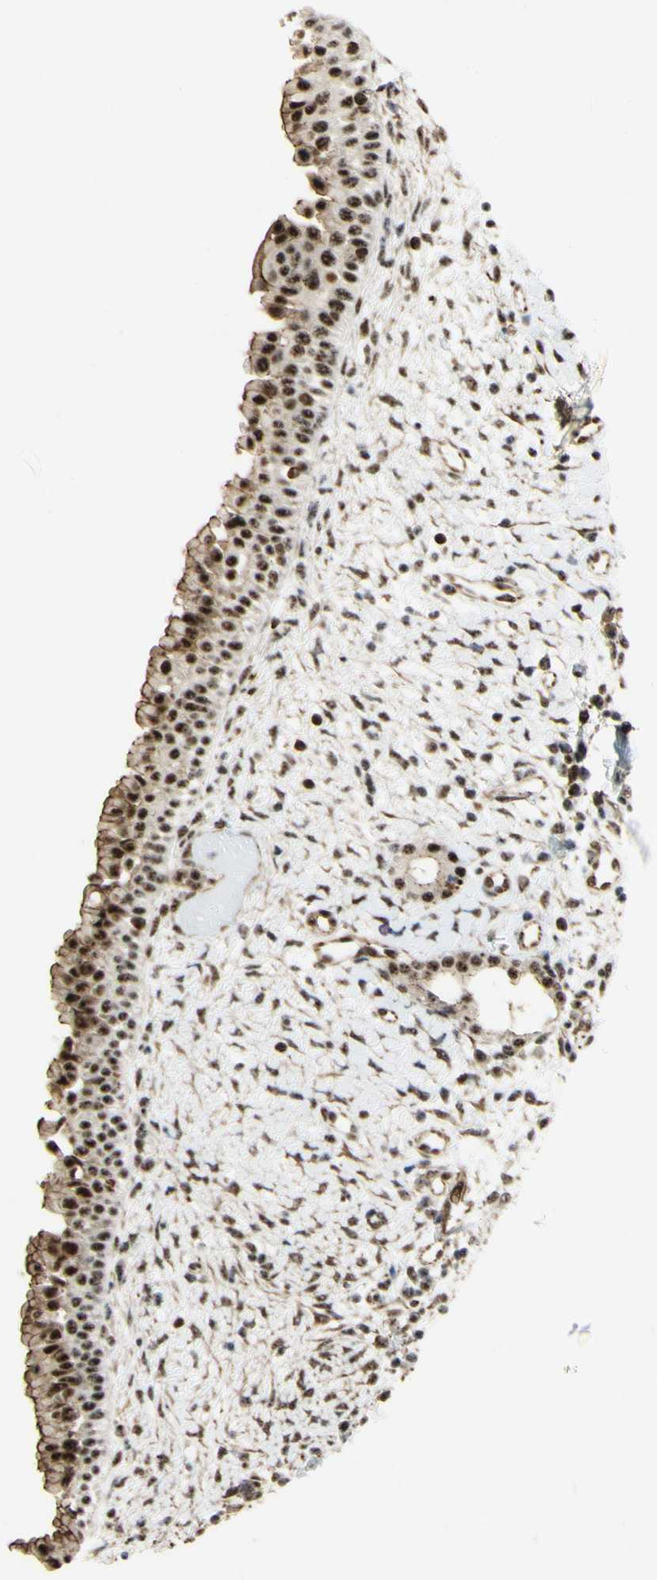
{"staining": {"intensity": "strong", "quantity": ">75%", "location": "nuclear"}, "tissue": "nasopharynx", "cell_type": "Respiratory epithelial cells", "image_type": "normal", "snomed": [{"axis": "morphology", "description": "Normal tissue, NOS"}, {"axis": "topography", "description": "Nasopharynx"}], "caption": "This histopathology image displays unremarkable nasopharynx stained with immunohistochemistry (IHC) to label a protein in brown. The nuclear of respiratory epithelial cells show strong positivity for the protein. Nuclei are counter-stained blue.", "gene": "SAP18", "patient": {"sex": "male", "age": 22}}